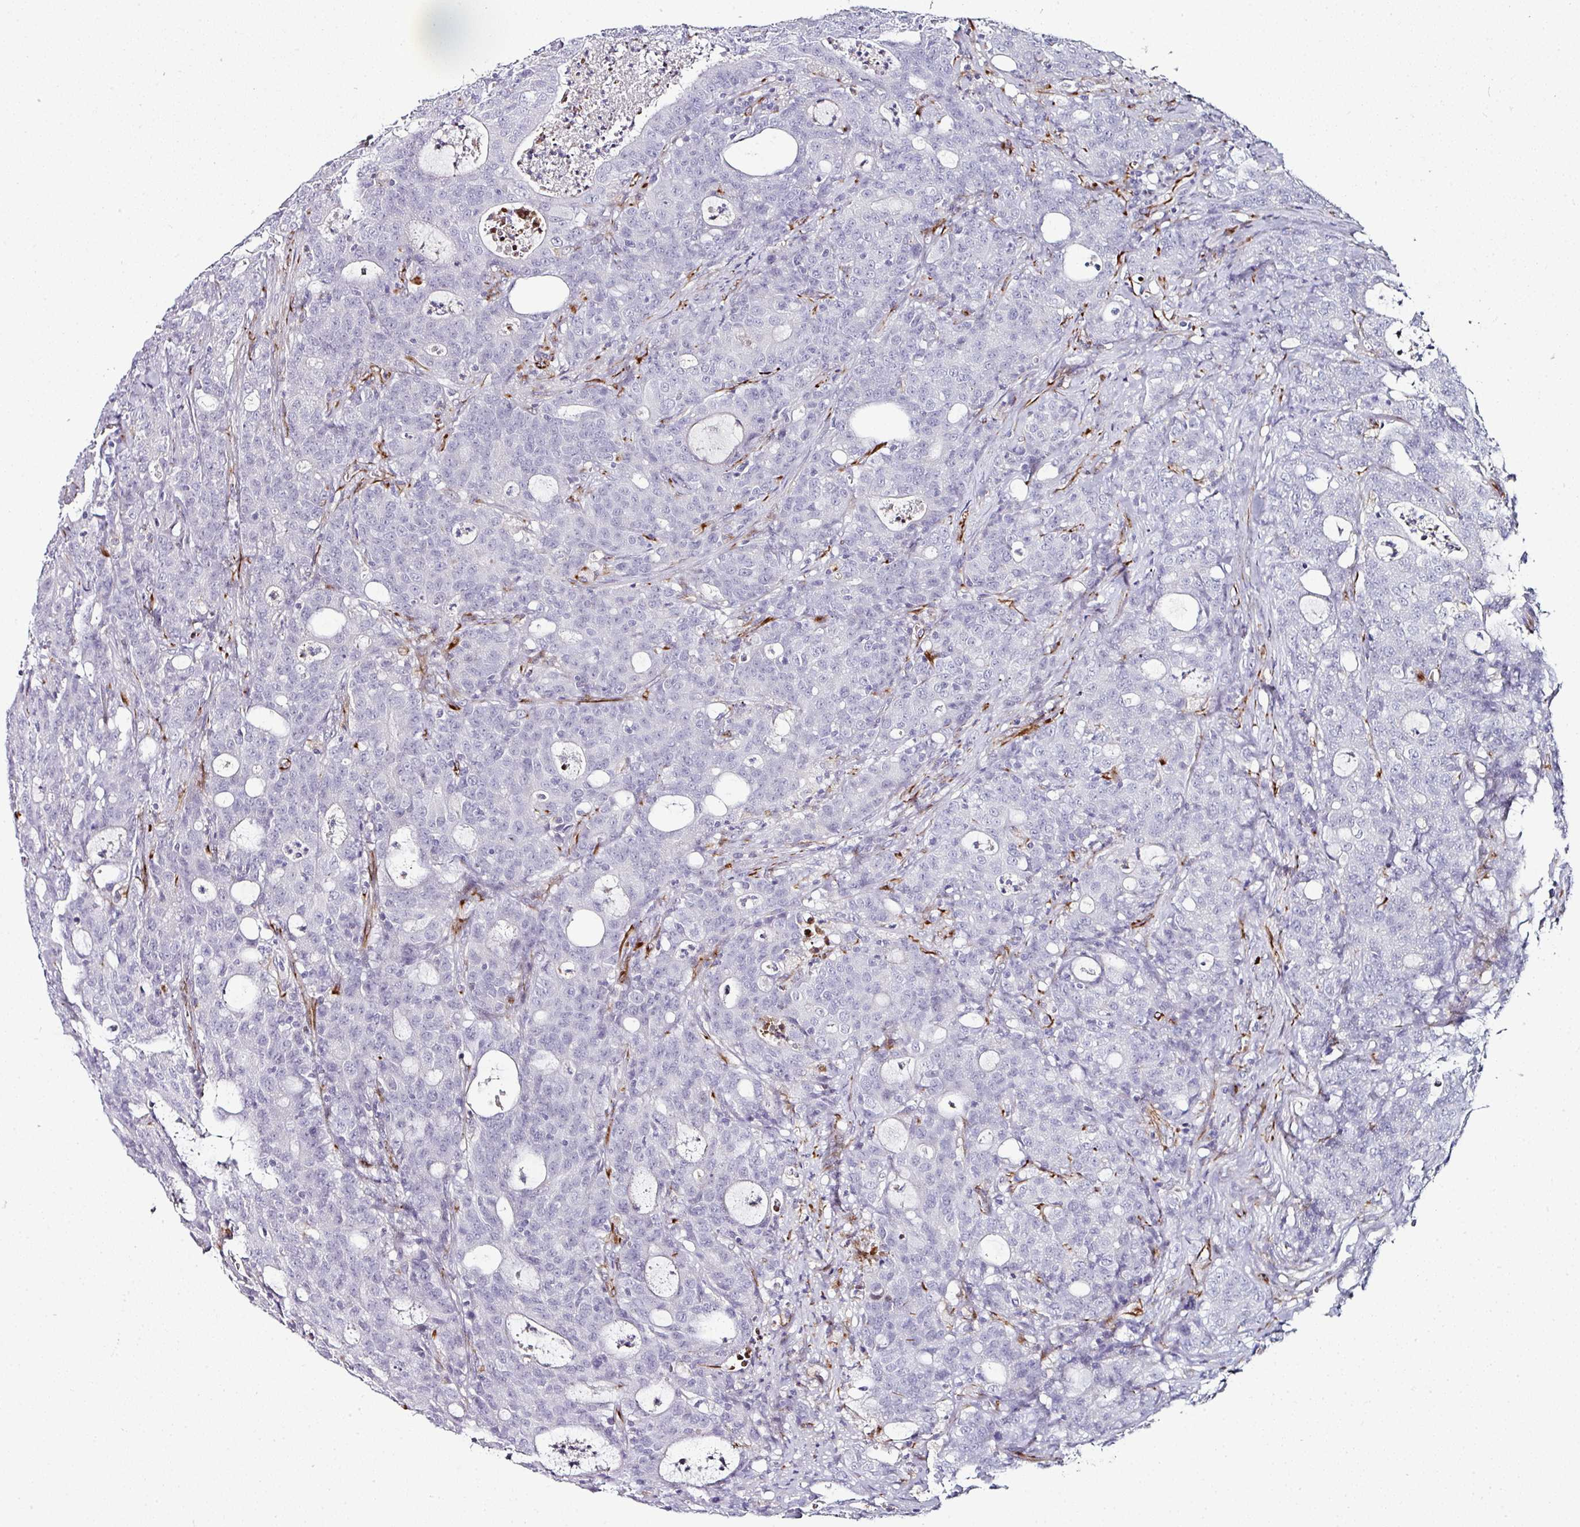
{"staining": {"intensity": "negative", "quantity": "none", "location": "none"}, "tissue": "colorectal cancer", "cell_type": "Tumor cells", "image_type": "cancer", "snomed": [{"axis": "morphology", "description": "Adenocarcinoma, NOS"}, {"axis": "topography", "description": "Colon"}], "caption": "Tumor cells show no significant protein expression in colorectal cancer (adenocarcinoma).", "gene": "TMPRSS9", "patient": {"sex": "male", "age": 83}}